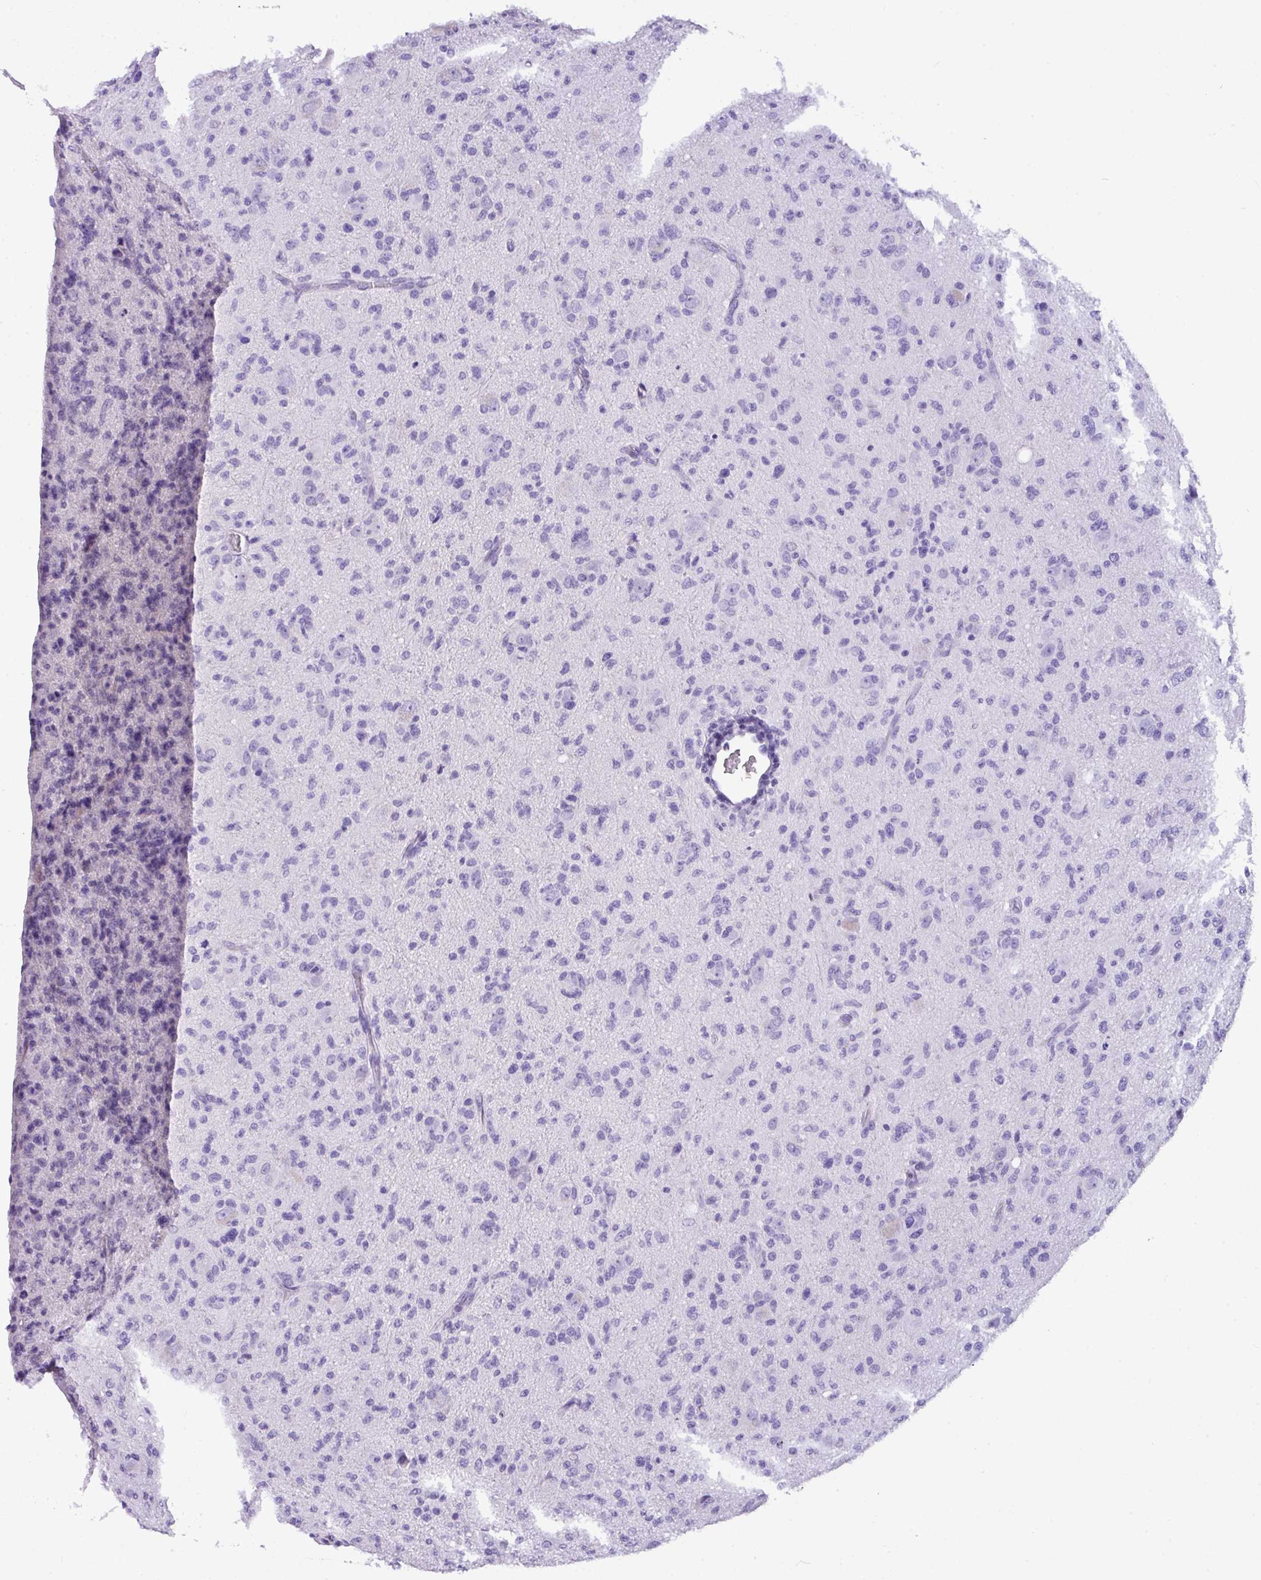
{"staining": {"intensity": "negative", "quantity": "none", "location": "none"}, "tissue": "glioma", "cell_type": "Tumor cells", "image_type": "cancer", "snomed": [{"axis": "morphology", "description": "Glioma, malignant, High grade"}, {"axis": "topography", "description": "Brain"}], "caption": "High magnification brightfield microscopy of glioma stained with DAB (brown) and counterstained with hematoxylin (blue): tumor cells show no significant expression. (Brightfield microscopy of DAB immunohistochemistry at high magnification).", "gene": "MUC21", "patient": {"sex": "female", "age": 57}}